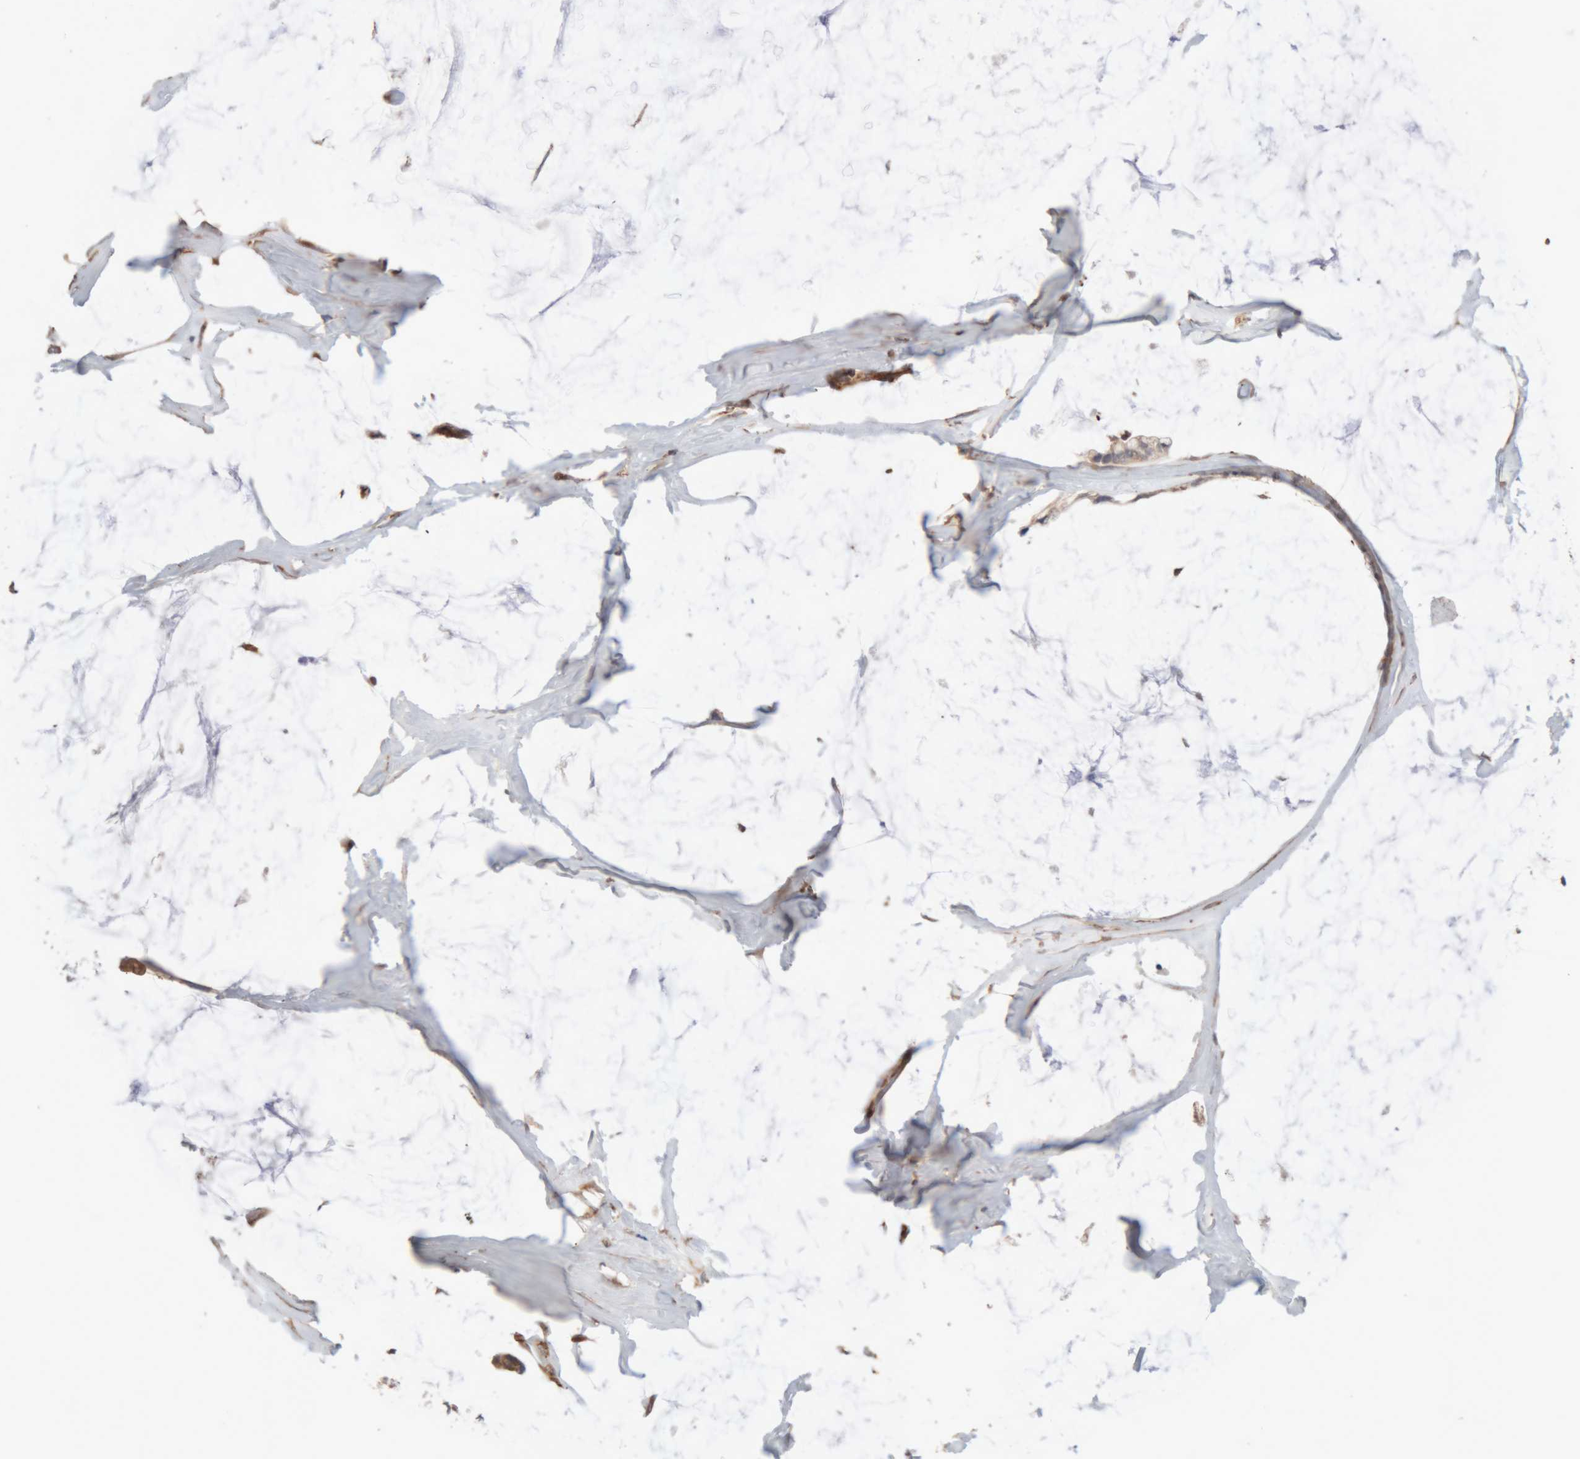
{"staining": {"intensity": "weak", "quantity": ">75%", "location": "cytoplasmic/membranous"}, "tissue": "ovarian cancer", "cell_type": "Tumor cells", "image_type": "cancer", "snomed": [{"axis": "morphology", "description": "Cystadenocarcinoma, mucinous, NOS"}, {"axis": "topography", "description": "Ovary"}], "caption": "Ovarian cancer stained for a protein displays weak cytoplasmic/membranous positivity in tumor cells. The staining was performed using DAB, with brown indicating positive protein expression. Nuclei are stained blue with hematoxylin.", "gene": "RAB32", "patient": {"sex": "female", "age": 39}}